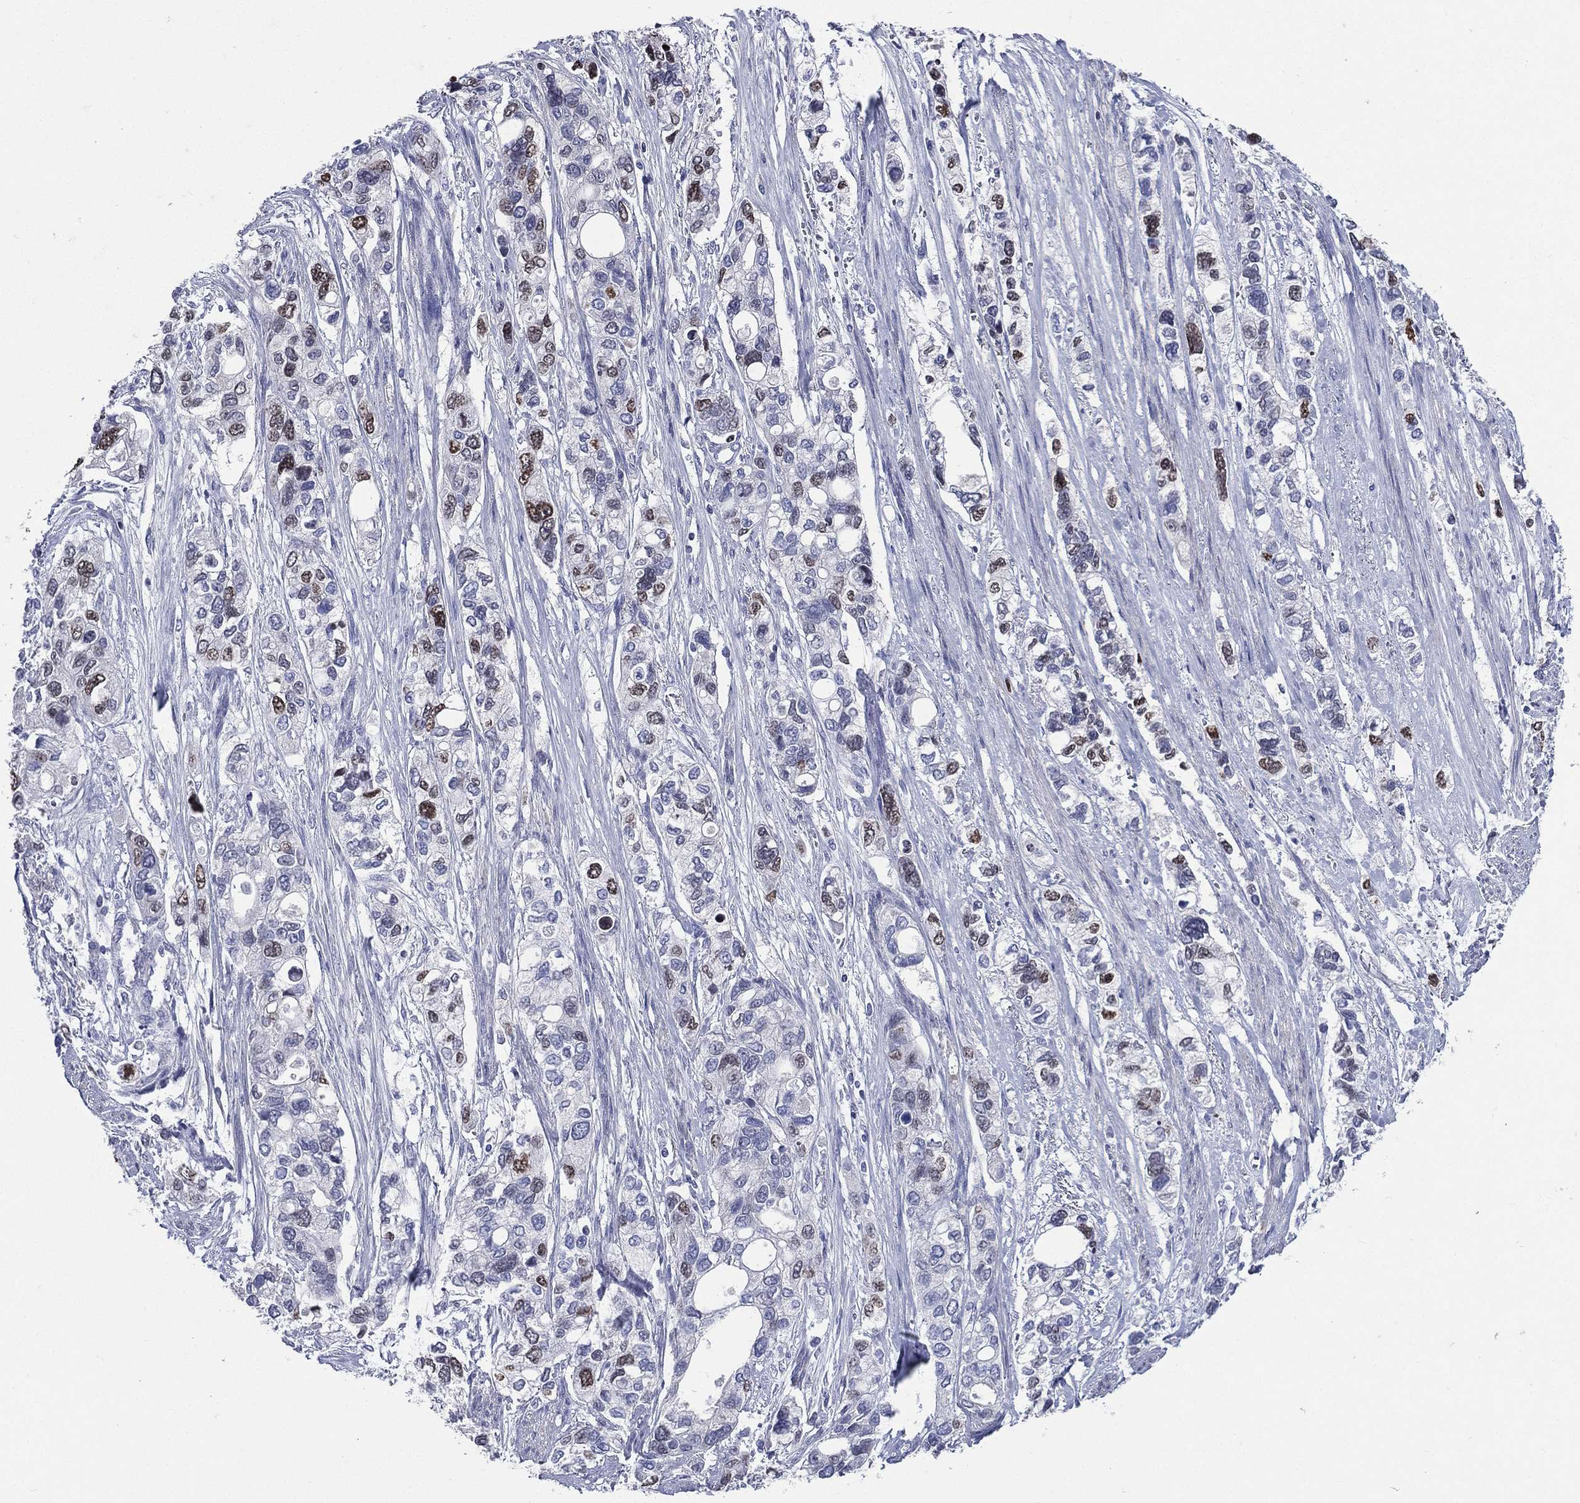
{"staining": {"intensity": "moderate", "quantity": "<25%", "location": "nuclear"}, "tissue": "stomach cancer", "cell_type": "Tumor cells", "image_type": "cancer", "snomed": [{"axis": "morphology", "description": "Adenocarcinoma, NOS"}, {"axis": "topography", "description": "Stomach, upper"}], "caption": "Immunohistochemistry (IHC) of human adenocarcinoma (stomach) reveals low levels of moderate nuclear positivity in about <25% of tumor cells.", "gene": "TGM1", "patient": {"sex": "female", "age": 81}}